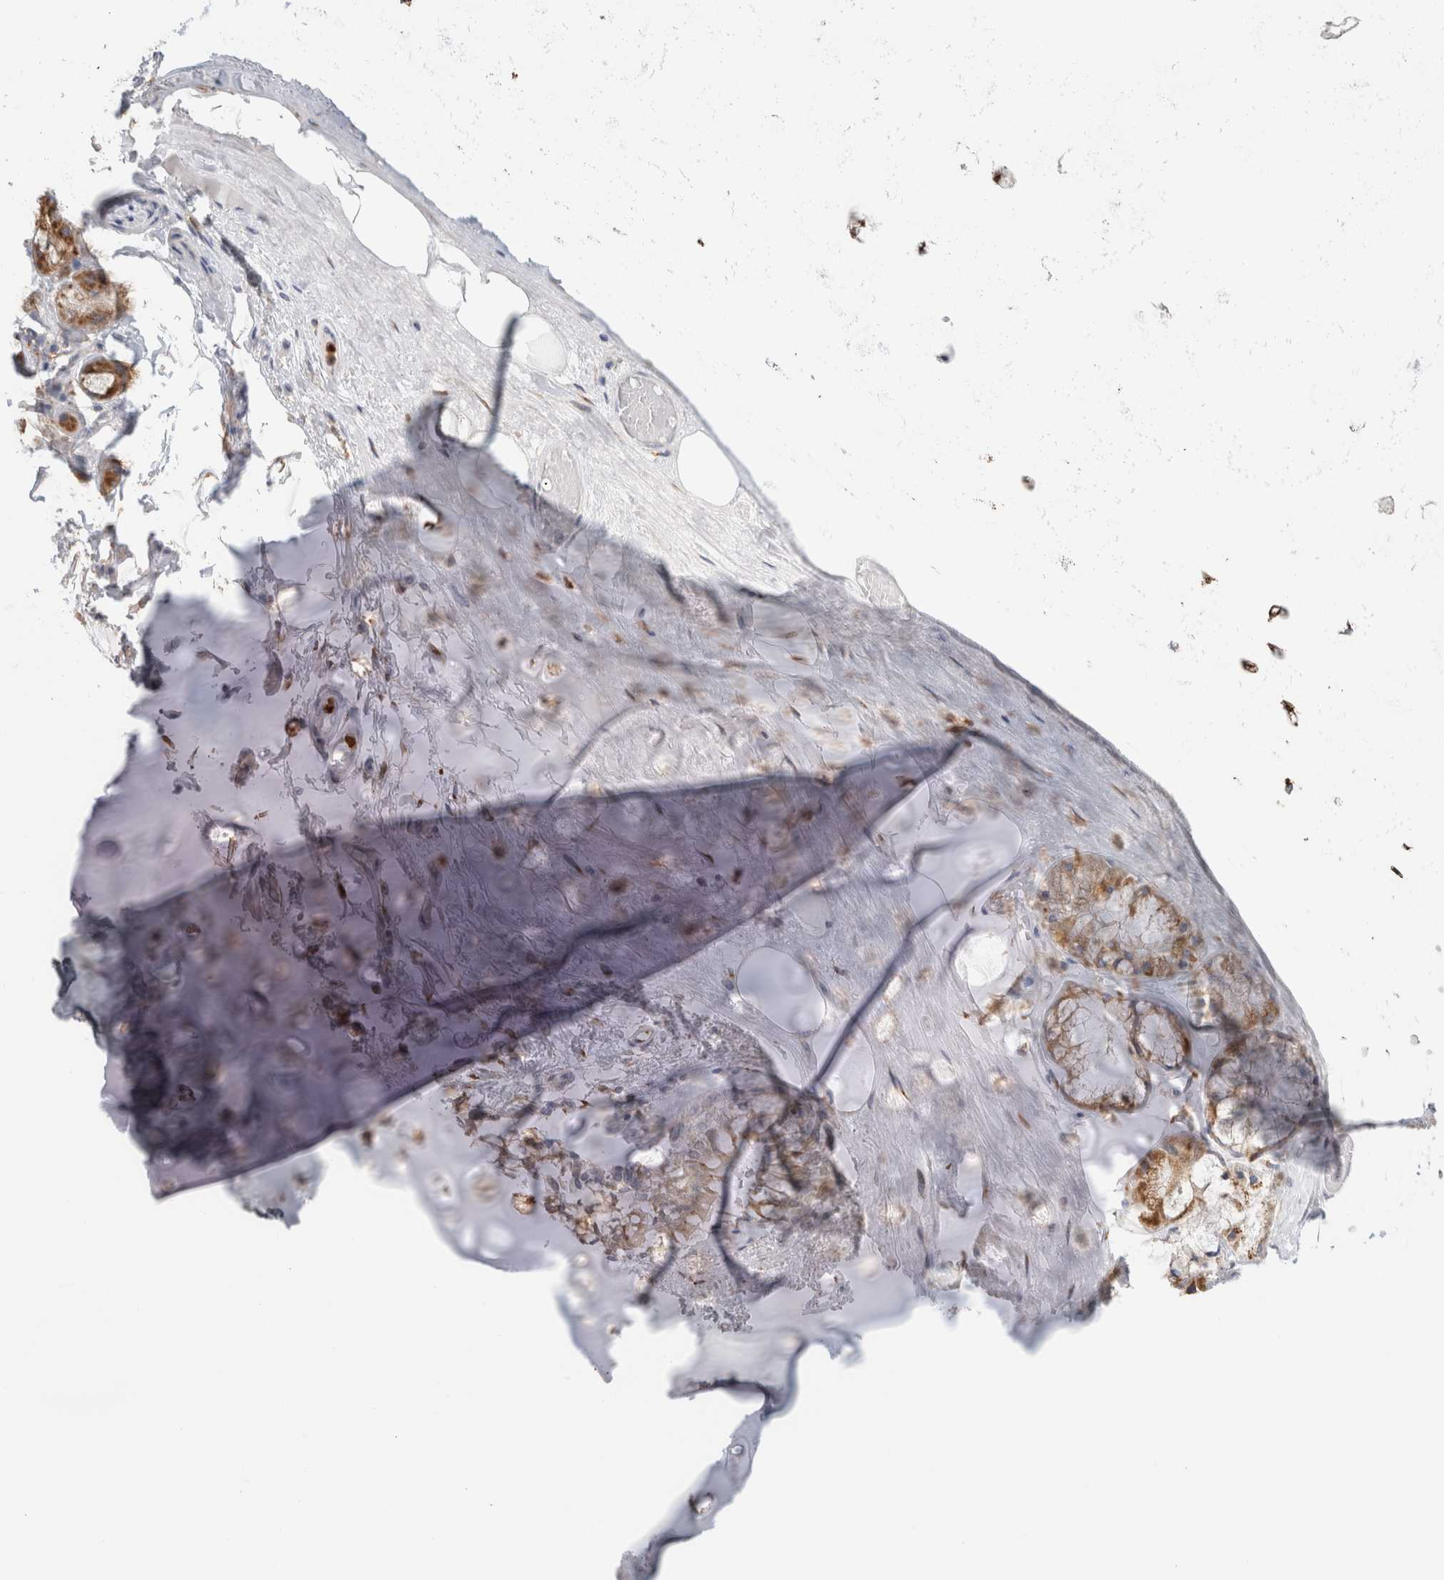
{"staining": {"intensity": "moderate", "quantity": ">75%", "location": "cytoplasmic/membranous"}, "tissue": "adipose tissue", "cell_type": "Adipocytes", "image_type": "normal", "snomed": [{"axis": "morphology", "description": "Normal tissue, NOS"}, {"axis": "topography", "description": "Bronchus"}], "caption": "The histopathology image shows a brown stain indicating the presence of a protein in the cytoplasmic/membranous of adipocytes in adipose tissue.", "gene": "P4HA1", "patient": {"sex": "male", "age": 66}}